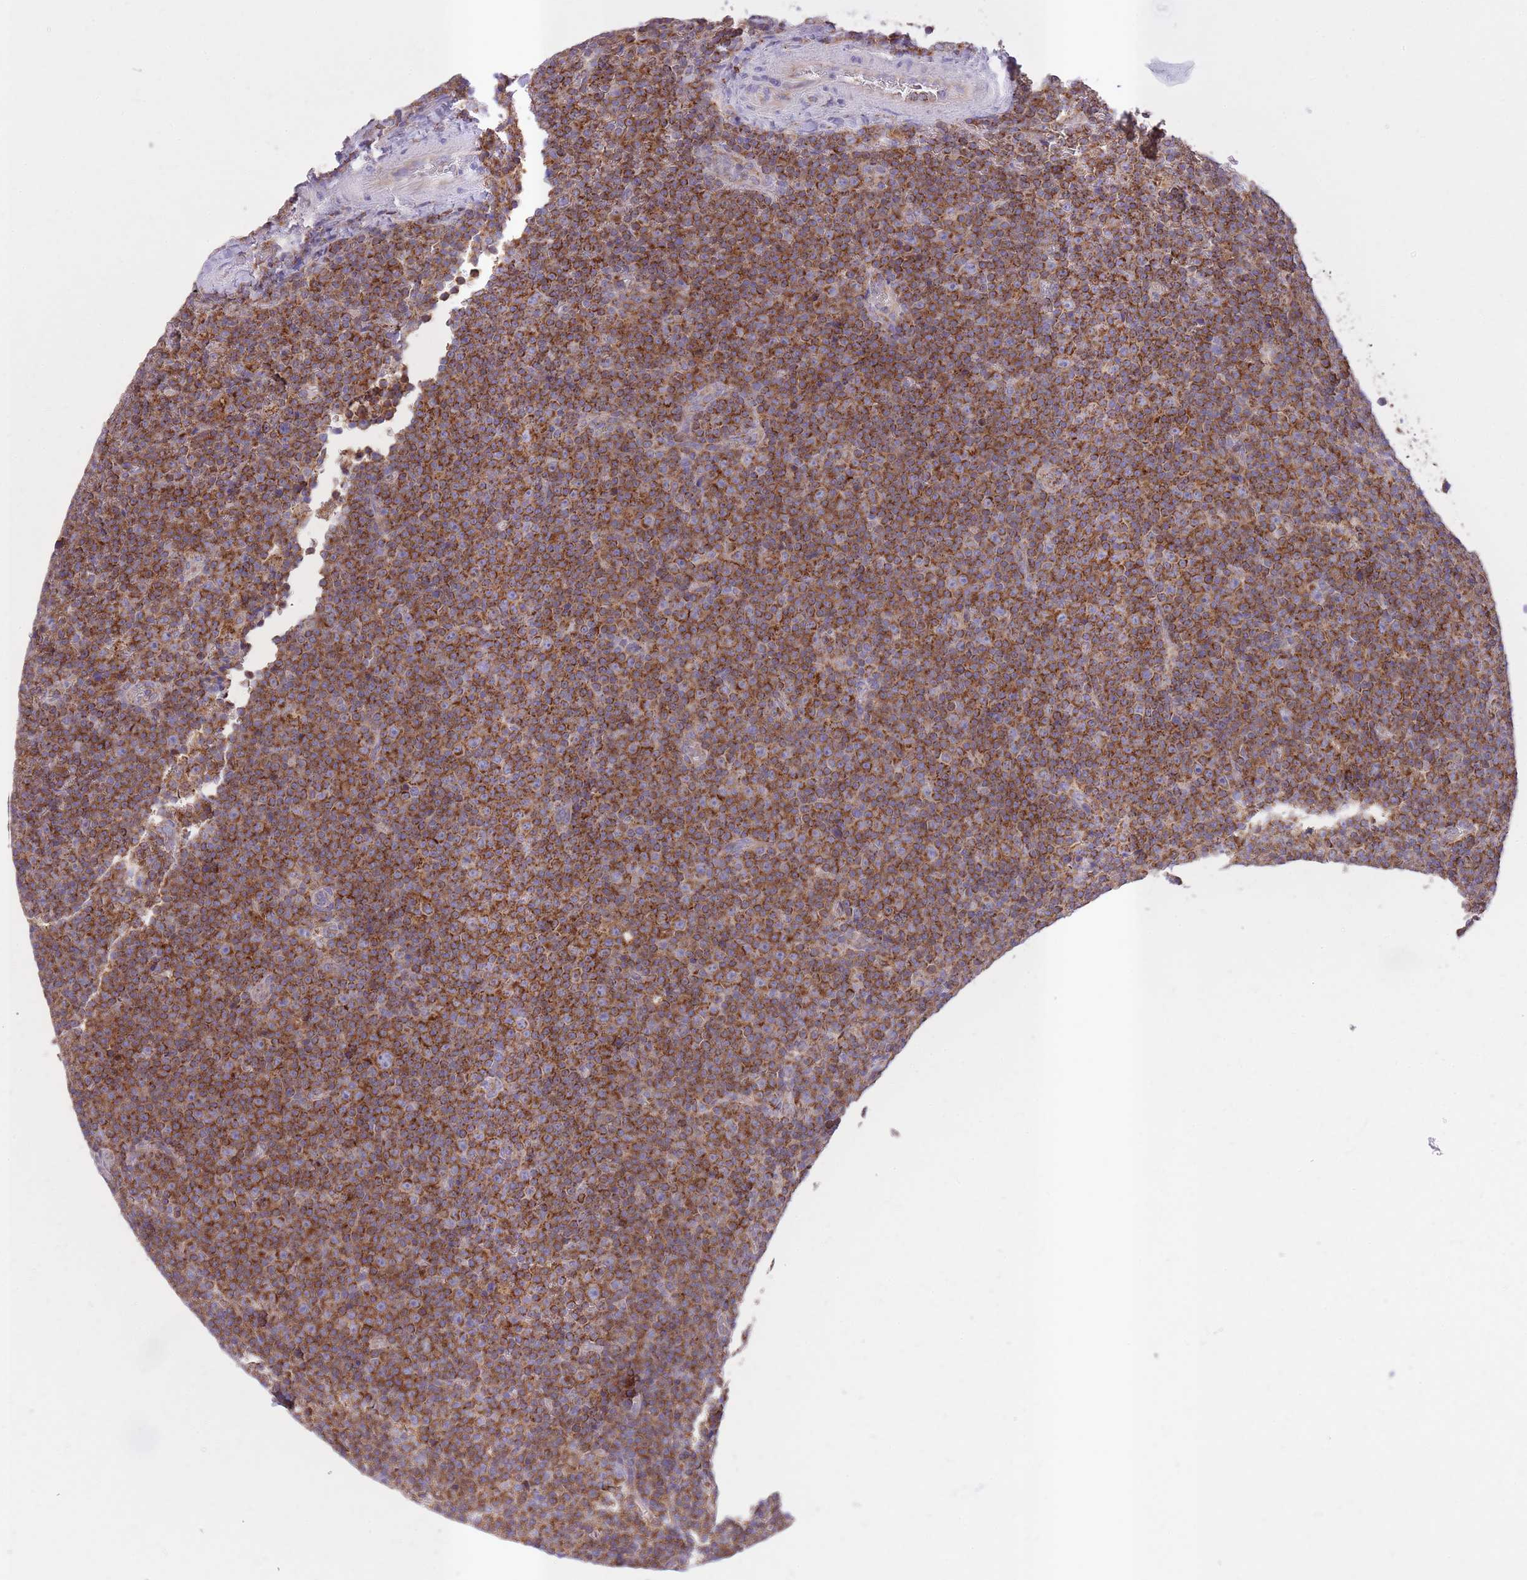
{"staining": {"intensity": "strong", "quantity": ">75%", "location": "cytoplasmic/membranous"}, "tissue": "lymphoma", "cell_type": "Tumor cells", "image_type": "cancer", "snomed": [{"axis": "morphology", "description": "Malignant lymphoma, non-Hodgkin's type, Low grade"}, {"axis": "topography", "description": "Lymph node"}], "caption": "Malignant lymphoma, non-Hodgkin's type (low-grade) was stained to show a protein in brown. There is high levels of strong cytoplasmic/membranous staining in about >75% of tumor cells. (DAB IHC with brightfield microscopy, high magnification).", "gene": "ST3GAL3", "patient": {"sex": "female", "age": 67}}